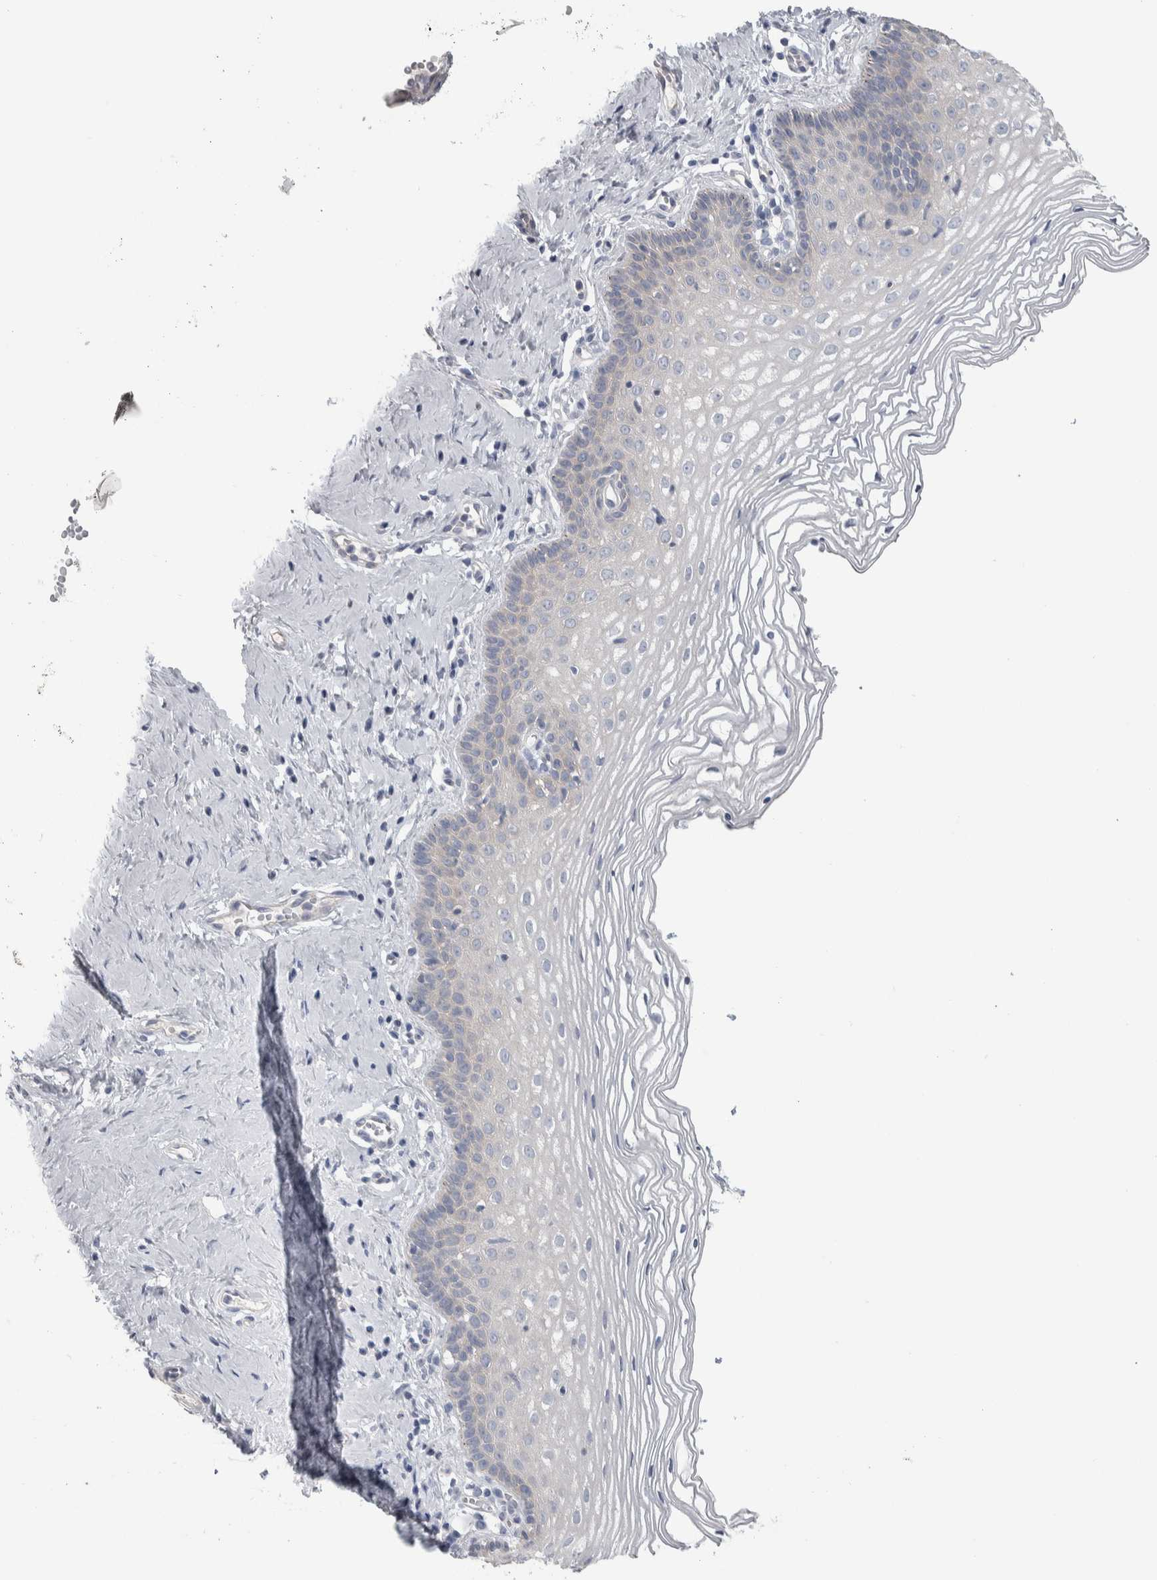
{"staining": {"intensity": "negative", "quantity": "none", "location": "none"}, "tissue": "vagina", "cell_type": "Squamous epithelial cells", "image_type": "normal", "snomed": [{"axis": "morphology", "description": "Normal tissue, NOS"}, {"axis": "topography", "description": "Vagina"}], "caption": "A photomicrograph of vagina stained for a protein displays no brown staining in squamous epithelial cells. The staining was performed using DAB (3,3'-diaminobenzidine) to visualize the protein expression in brown, while the nuclei were stained in blue with hematoxylin (Magnification: 20x).", "gene": "GPHN", "patient": {"sex": "female", "age": 32}}